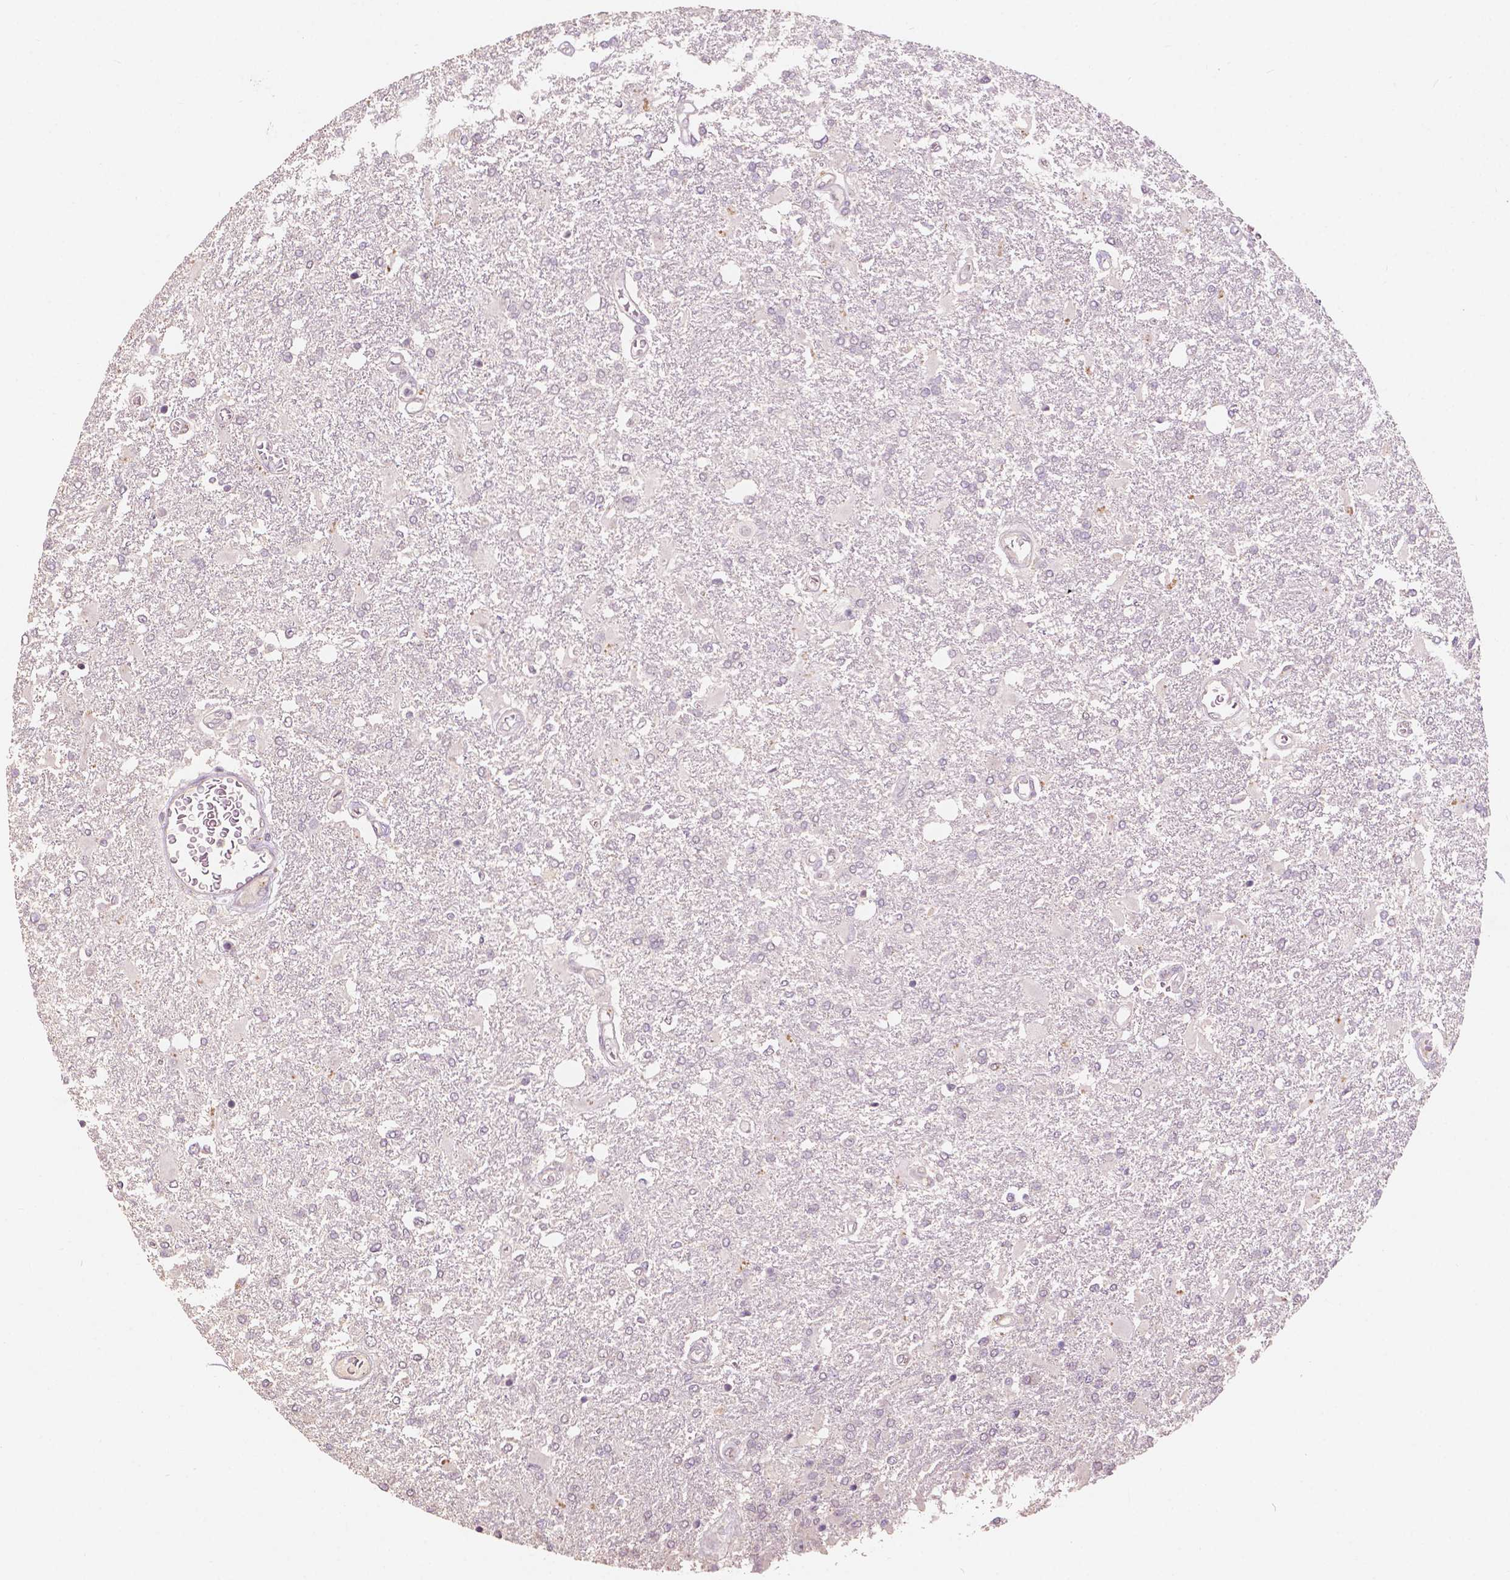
{"staining": {"intensity": "negative", "quantity": "none", "location": "none"}, "tissue": "glioma", "cell_type": "Tumor cells", "image_type": "cancer", "snomed": [{"axis": "morphology", "description": "Glioma, malignant, High grade"}, {"axis": "topography", "description": "Cerebral cortex"}], "caption": "Tumor cells are negative for protein expression in human malignant glioma (high-grade). Brightfield microscopy of IHC stained with DAB (brown) and hematoxylin (blue), captured at high magnification.", "gene": "CHPT1", "patient": {"sex": "male", "age": 79}}